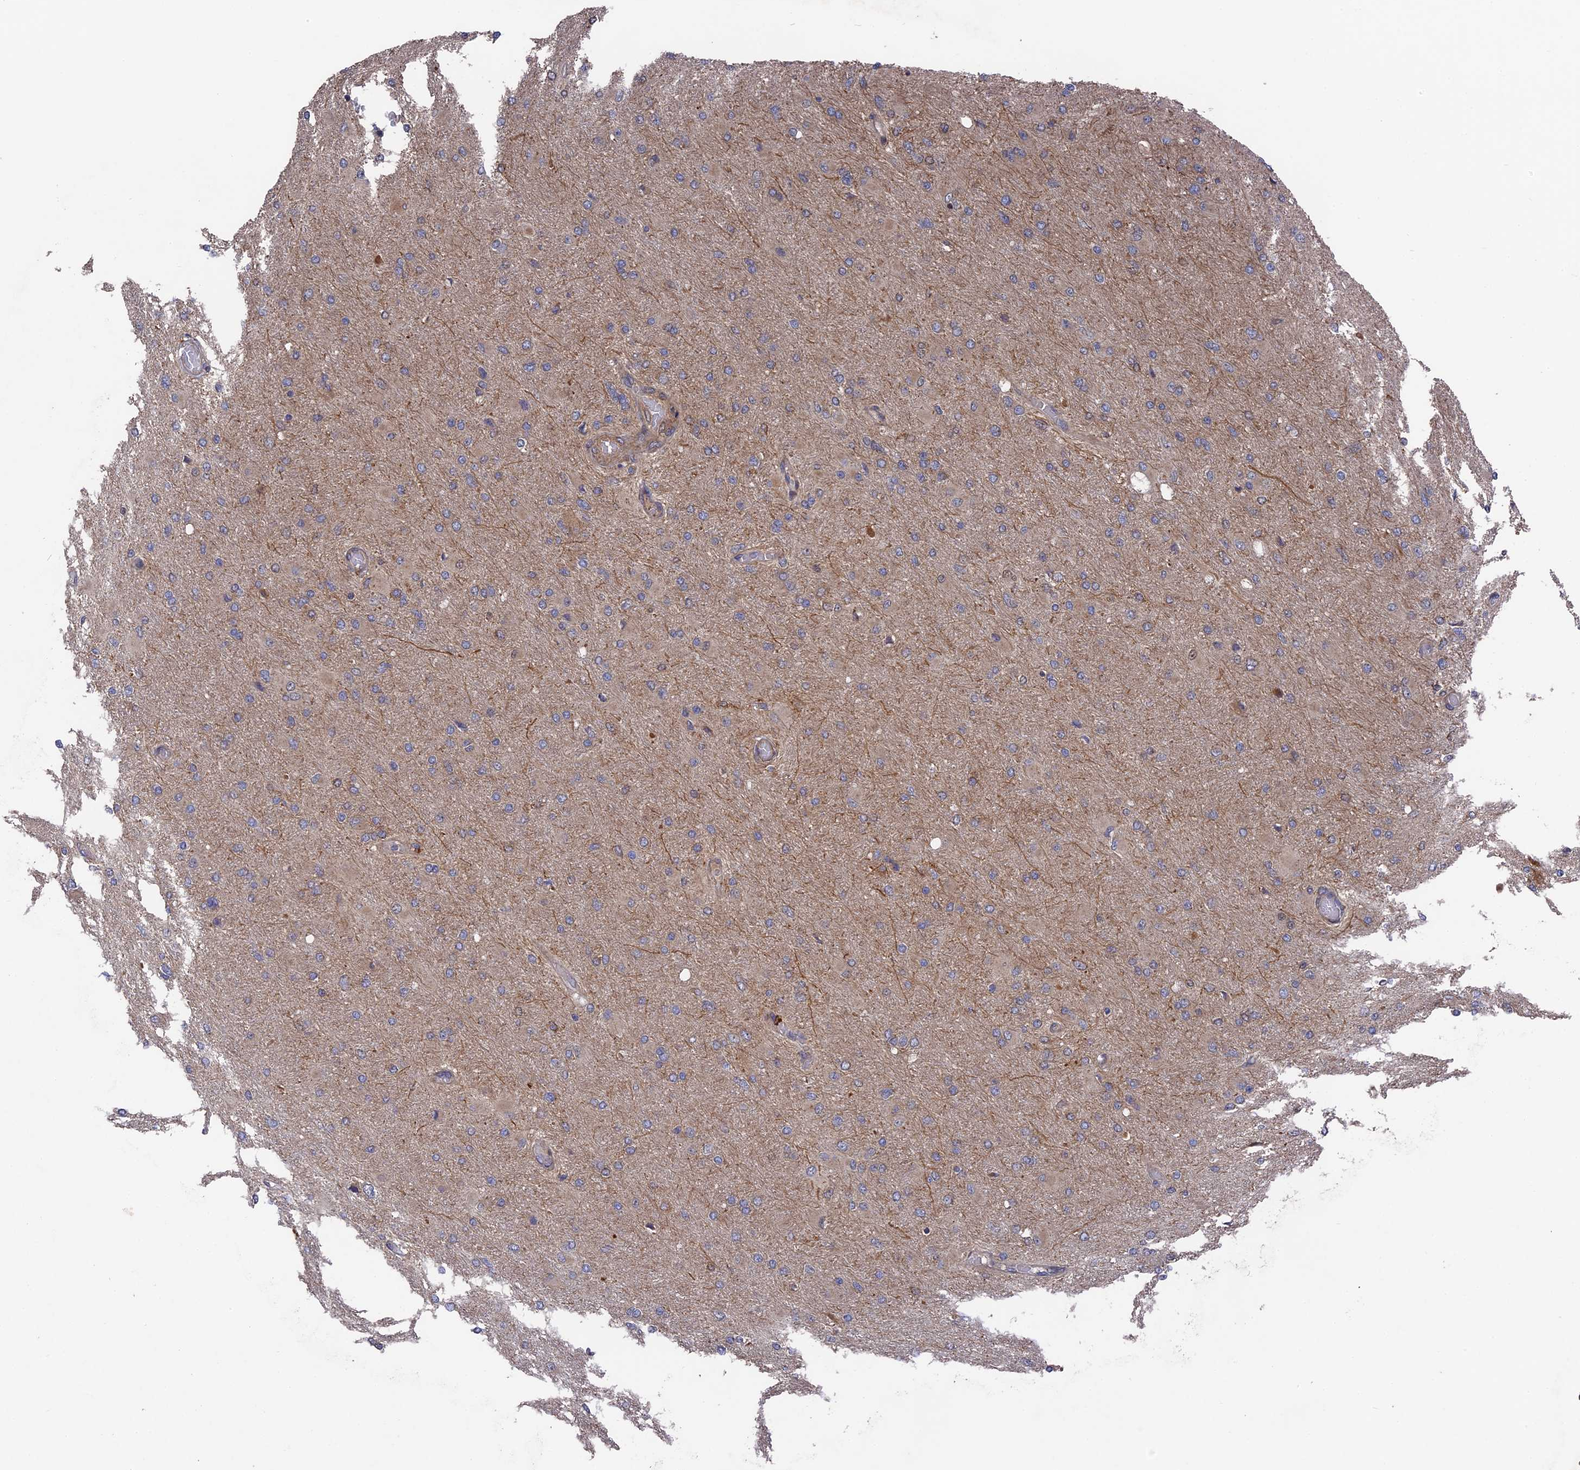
{"staining": {"intensity": "negative", "quantity": "none", "location": "none"}, "tissue": "glioma", "cell_type": "Tumor cells", "image_type": "cancer", "snomed": [{"axis": "morphology", "description": "Glioma, malignant, High grade"}, {"axis": "topography", "description": "Cerebral cortex"}], "caption": "Immunohistochemistry (IHC) of human glioma exhibits no staining in tumor cells.", "gene": "DEF8", "patient": {"sex": "female", "age": 36}}